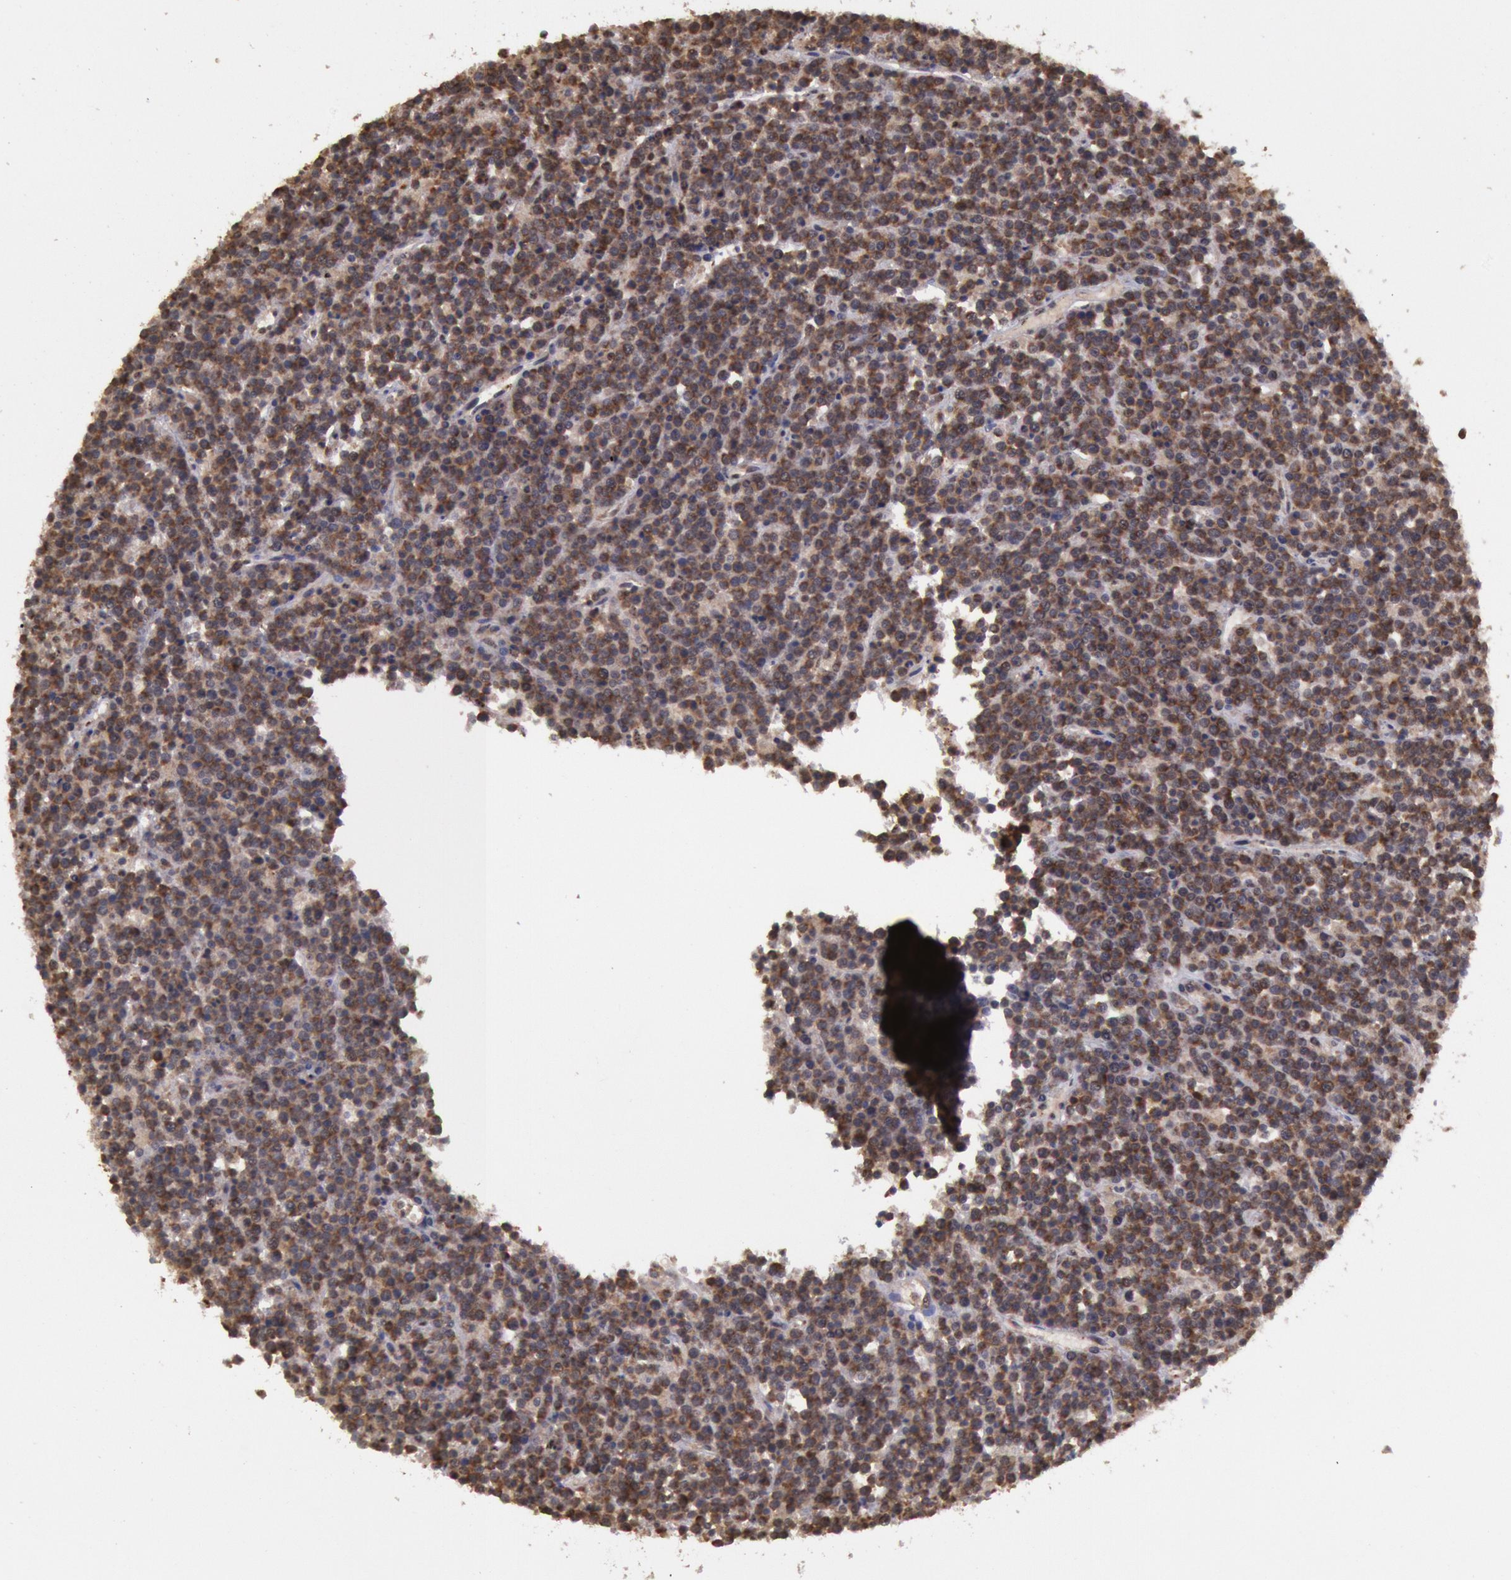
{"staining": {"intensity": "moderate", "quantity": "25%-75%", "location": "cytoplasmic/membranous"}, "tissue": "lymphoma", "cell_type": "Tumor cells", "image_type": "cancer", "snomed": [{"axis": "morphology", "description": "Malignant lymphoma, non-Hodgkin's type, High grade"}, {"axis": "topography", "description": "Ovary"}], "caption": "Brown immunohistochemical staining in lymphoma reveals moderate cytoplasmic/membranous staining in approximately 25%-75% of tumor cells.", "gene": "STX17", "patient": {"sex": "female", "age": 56}}